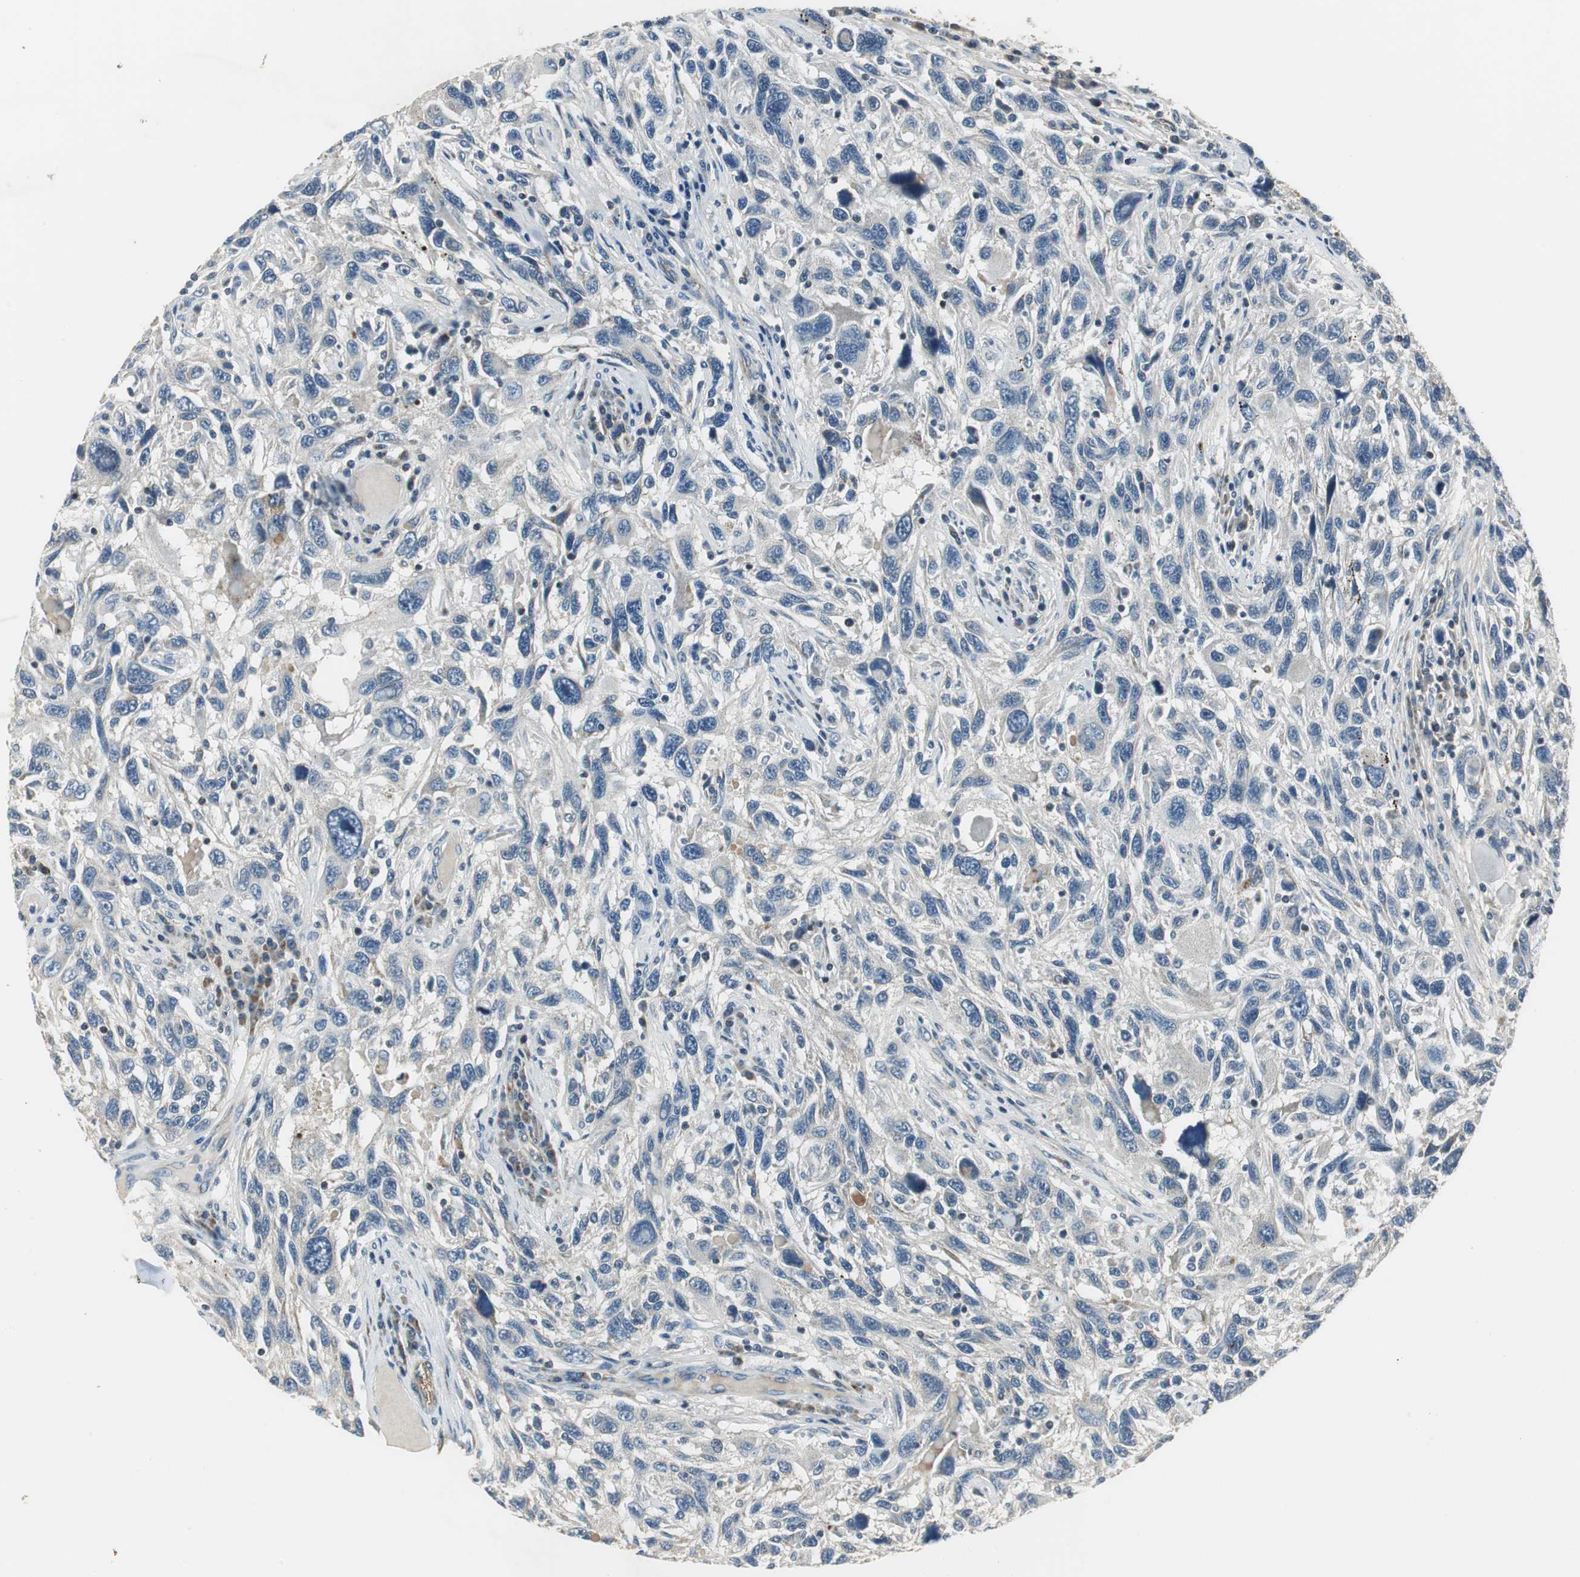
{"staining": {"intensity": "negative", "quantity": "none", "location": "none"}, "tissue": "melanoma", "cell_type": "Tumor cells", "image_type": "cancer", "snomed": [{"axis": "morphology", "description": "Malignant melanoma, NOS"}, {"axis": "topography", "description": "Skin"}], "caption": "A micrograph of human melanoma is negative for staining in tumor cells.", "gene": "MSTO1", "patient": {"sex": "male", "age": 53}}